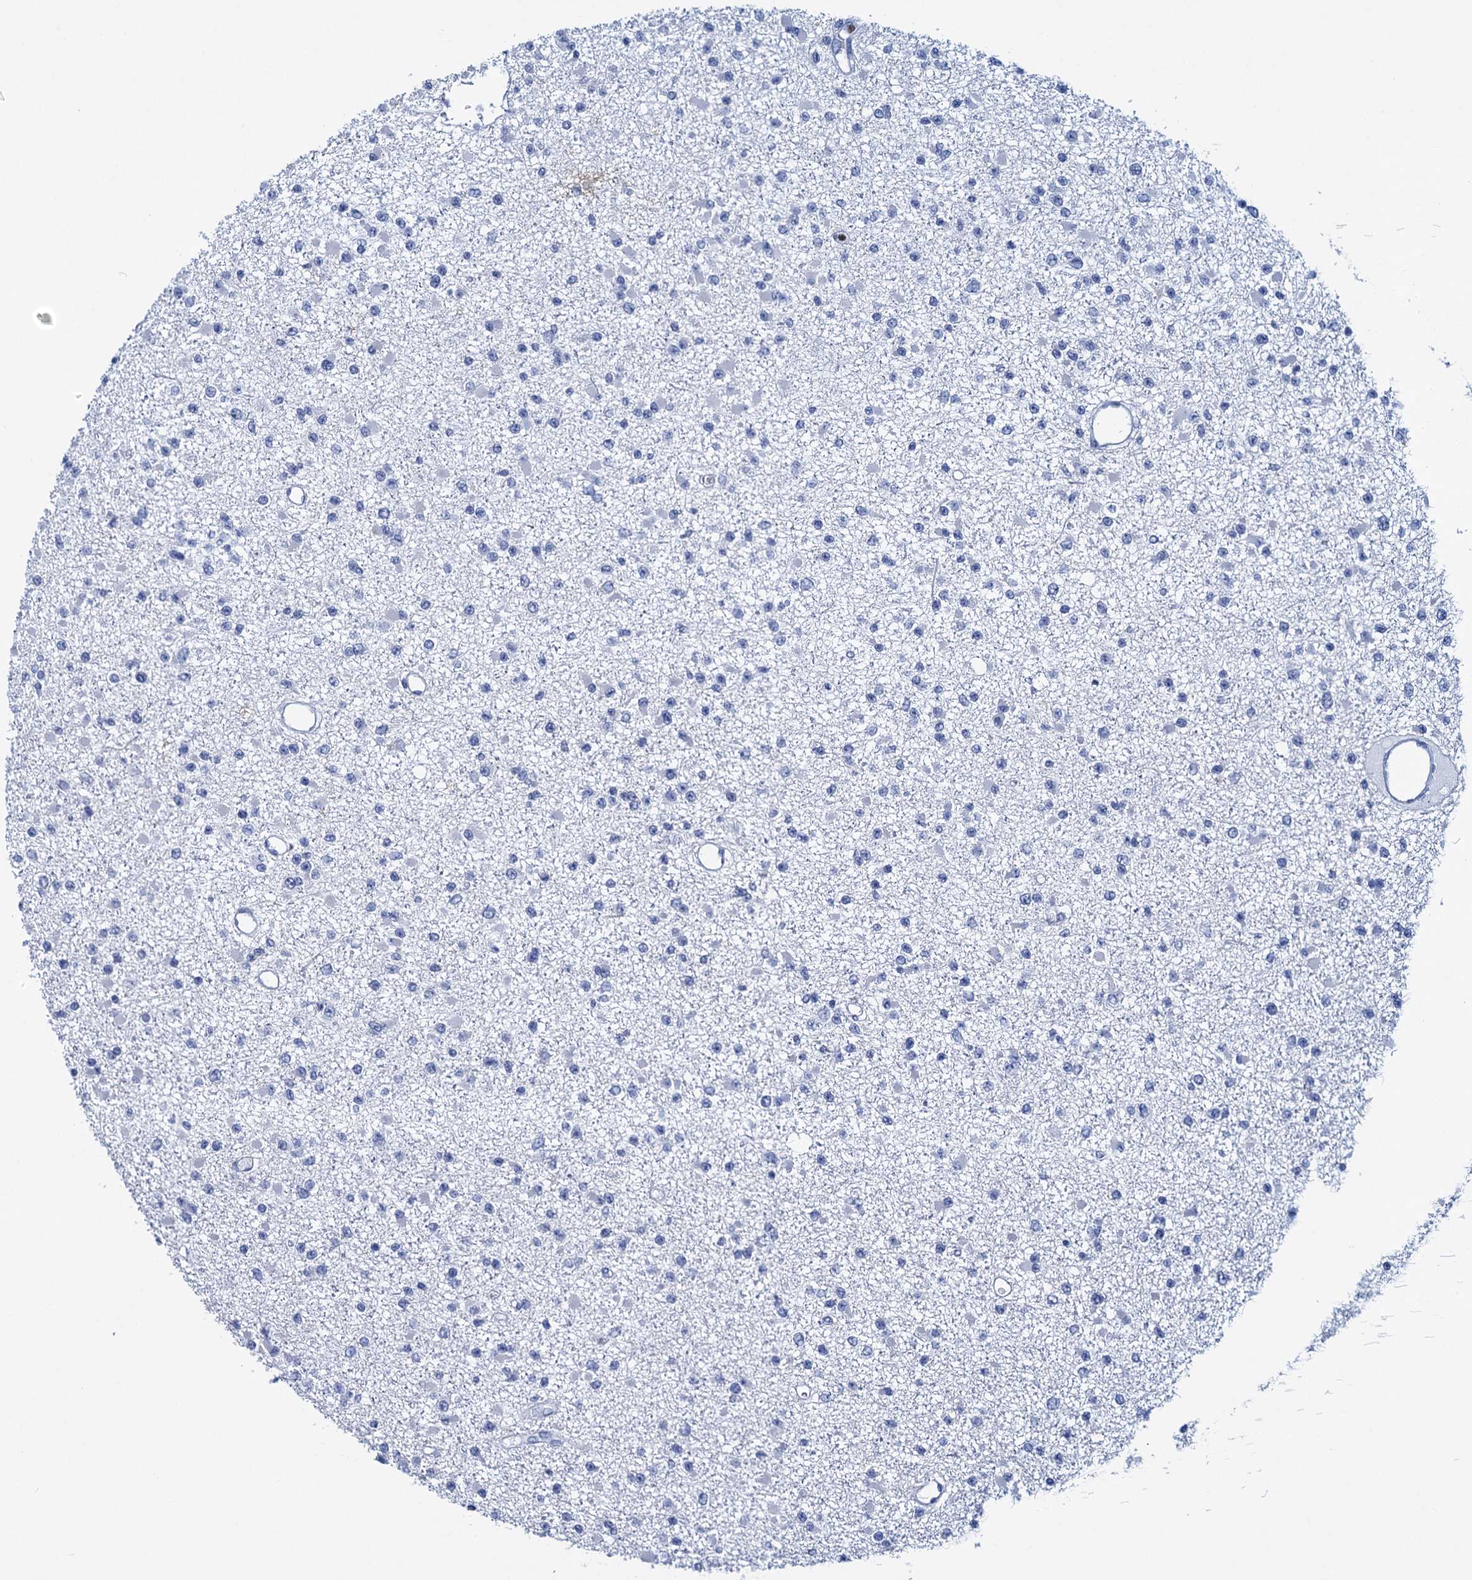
{"staining": {"intensity": "negative", "quantity": "none", "location": "none"}, "tissue": "glioma", "cell_type": "Tumor cells", "image_type": "cancer", "snomed": [{"axis": "morphology", "description": "Glioma, malignant, Low grade"}, {"axis": "topography", "description": "Brain"}], "caption": "Immunohistochemistry image of neoplastic tissue: low-grade glioma (malignant) stained with DAB (3,3'-diaminobenzidine) exhibits no significant protein expression in tumor cells.", "gene": "RHCG", "patient": {"sex": "female", "age": 22}}